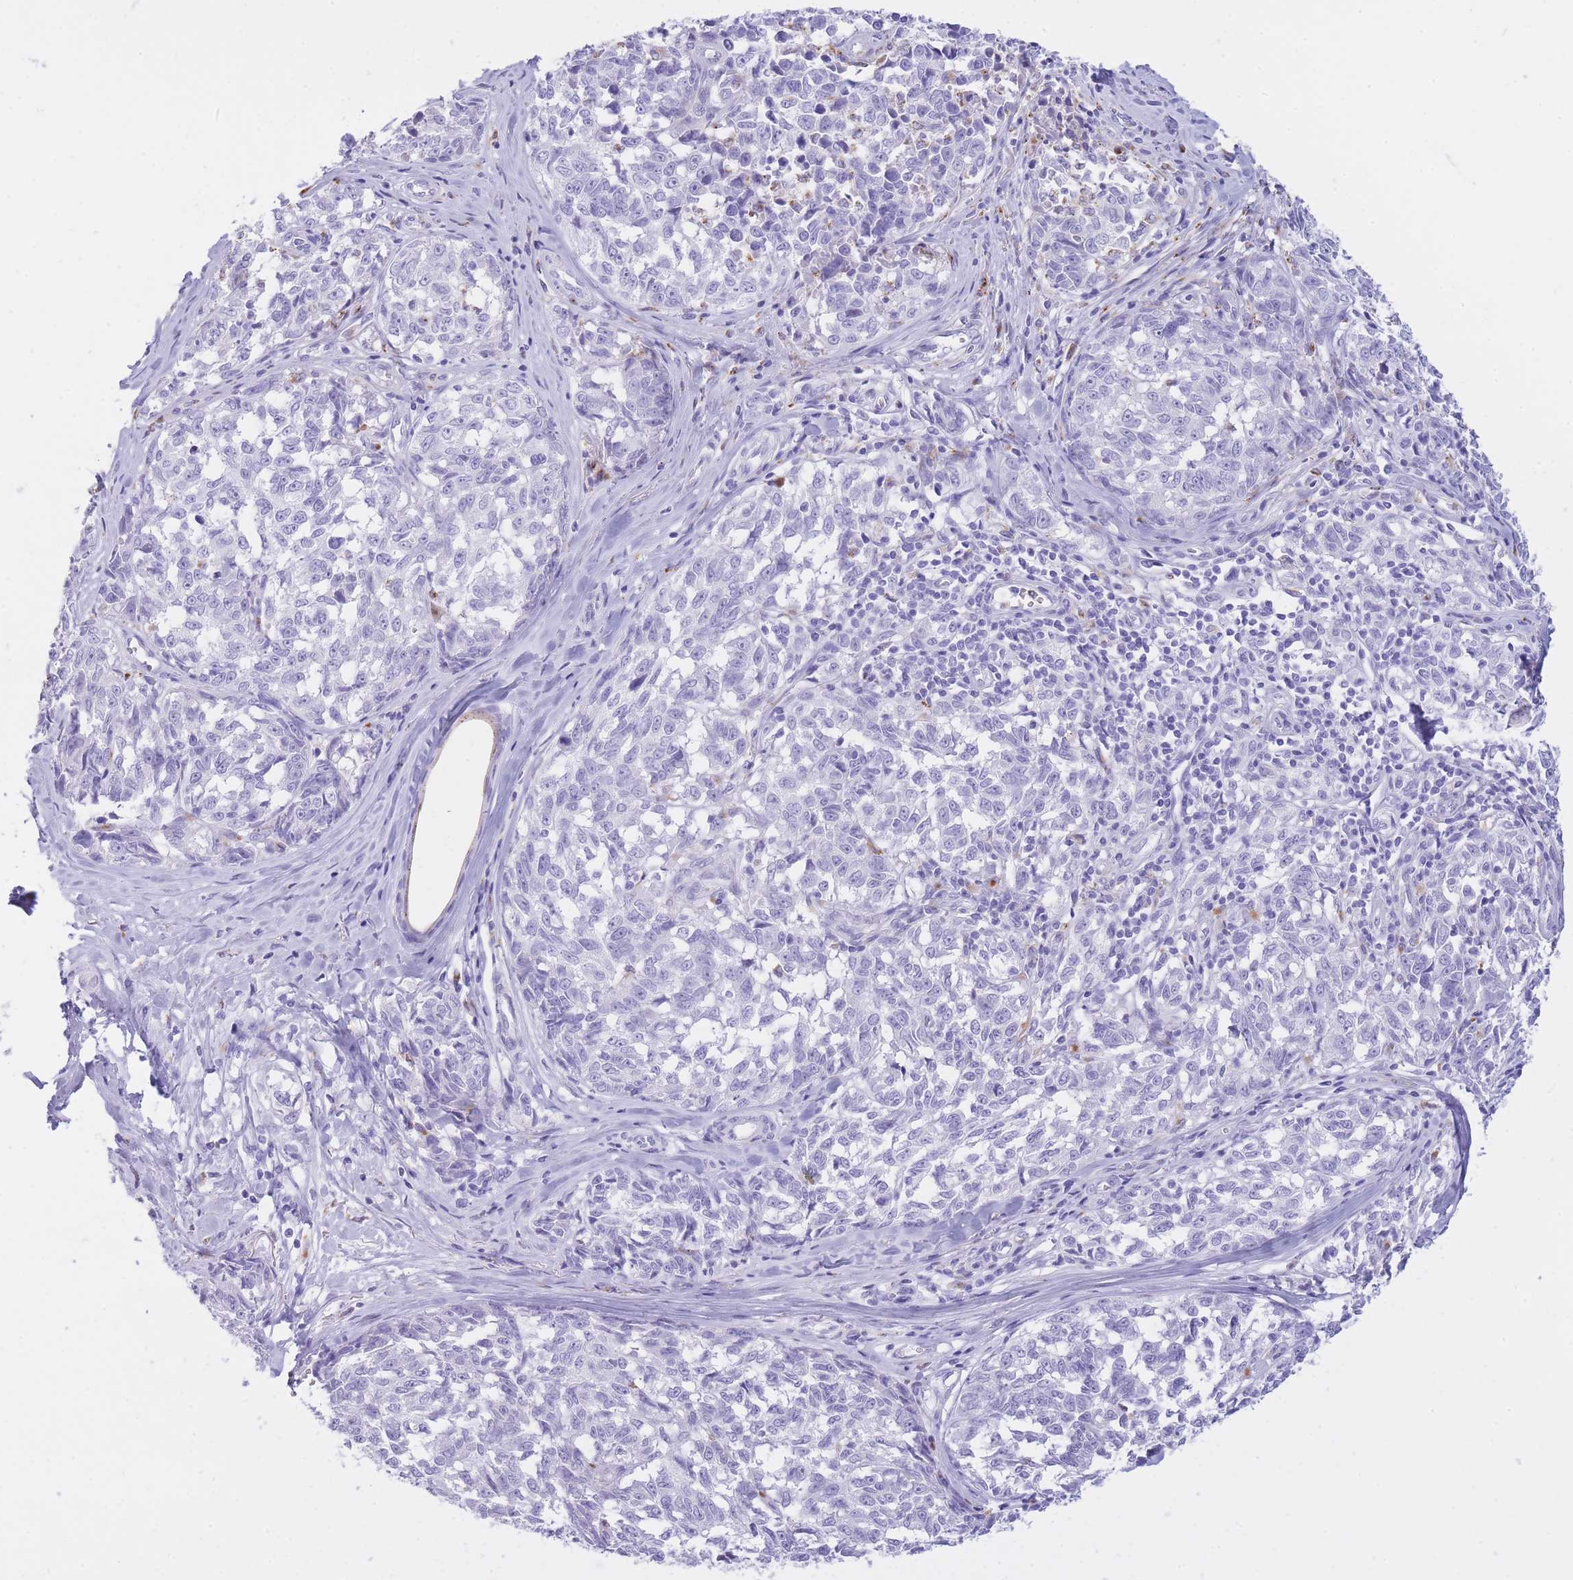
{"staining": {"intensity": "negative", "quantity": "none", "location": "none"}, "tissue": "melanoma", "cell_type": "Tumor cells", "image_type": "cancer", "snomed": [{"axis": "morphology", "description": "Normal tissue, NOS"}, {"axis": "morphology", "description": "Malignant melanoma, NOS"}, {"axis": "topography", "description": "Skin"}], "caption": "Immunohistochemical staining of human malignant melanoma shows no significant expression in tumor cells.", "gene": "PLBD1", "patient": {"sex": "female", "age": 64}}